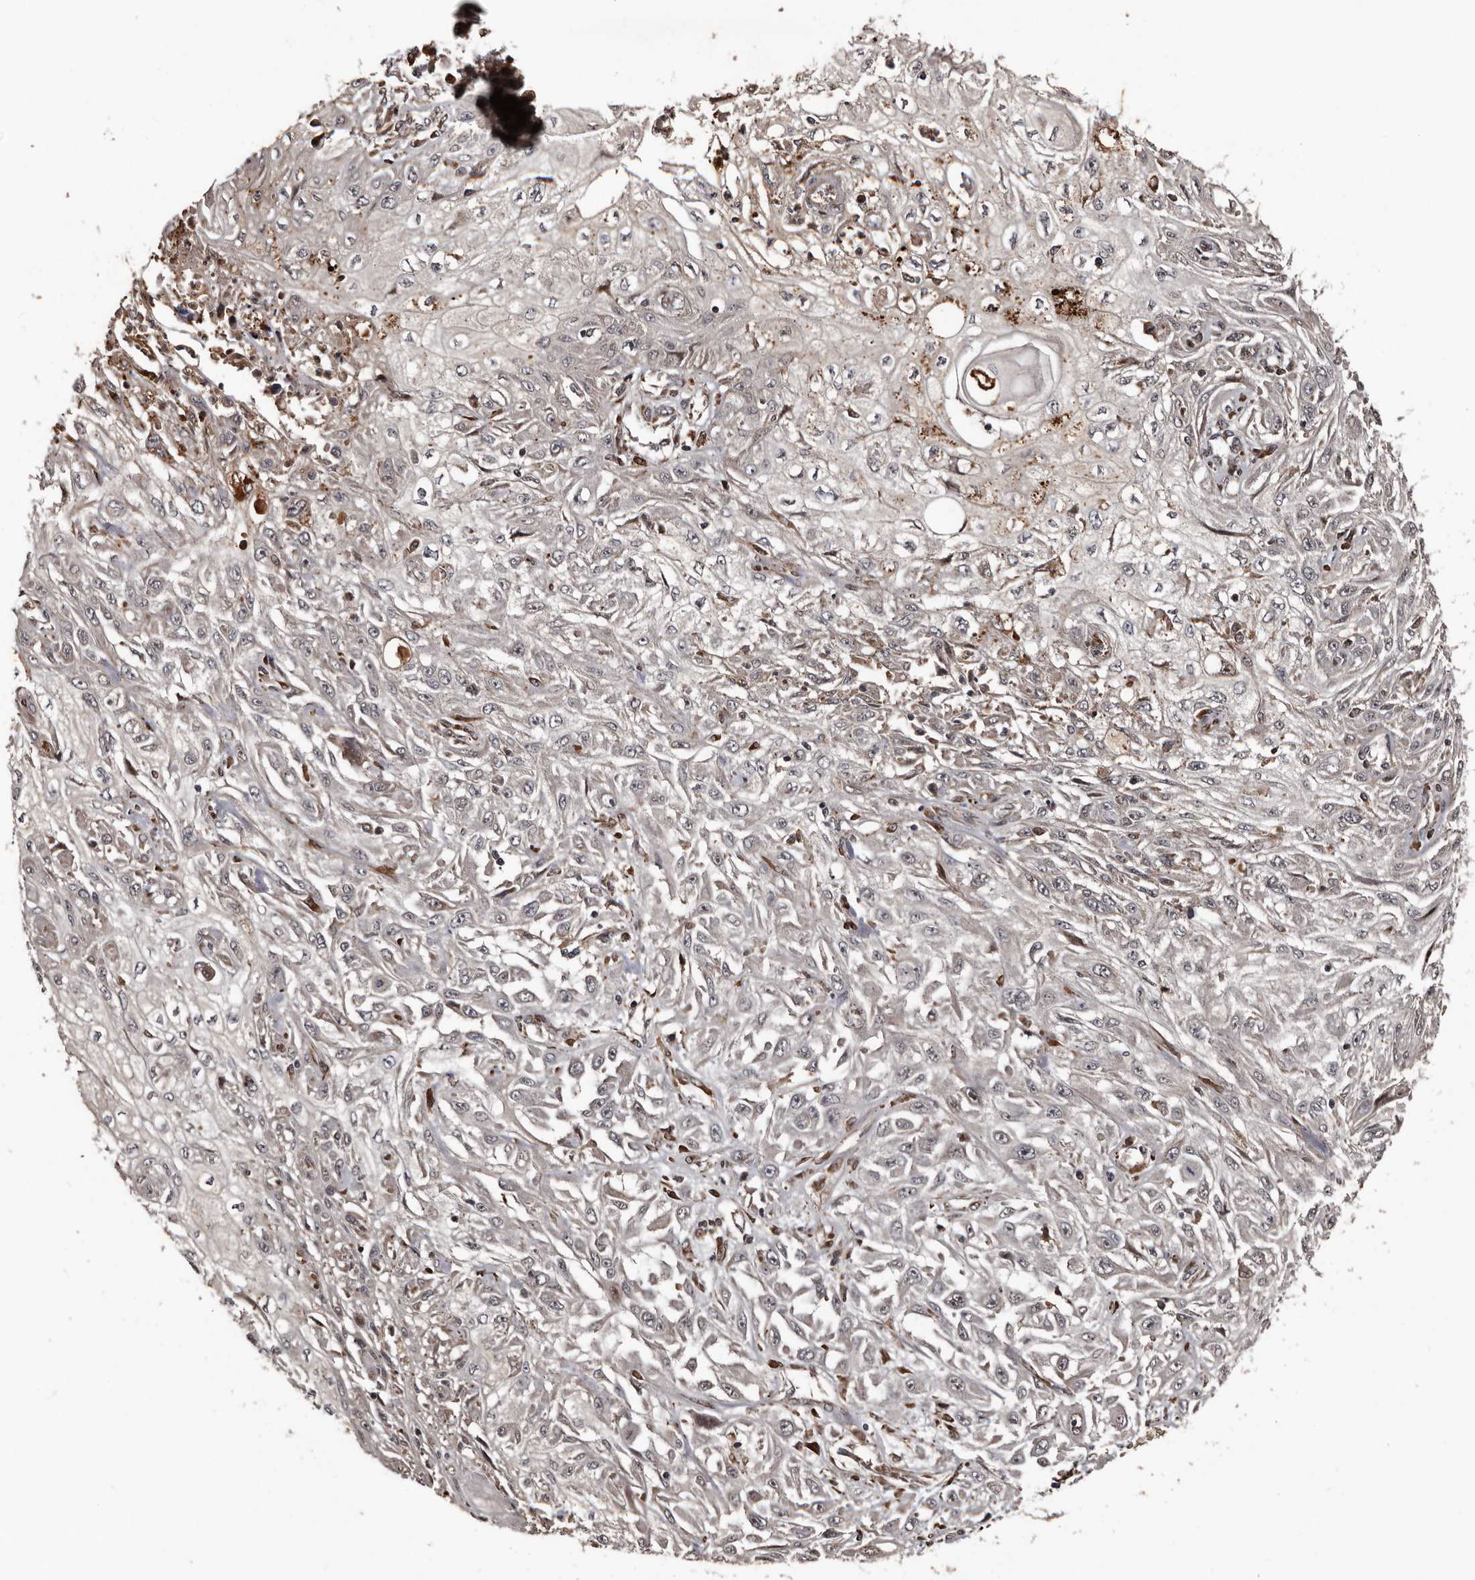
{"staining": {"intensity": "negative", "quantity": "none", "location": "none"}, "tissue": "skin cancer", "cell_type": "Tumor cells", "image_type": "cancer", "snomed": [{"axis": "morphology", "description": "Squamous cell carcinoma, NOS"}, {"axis": "morphology", "description": "Squamous cell carcinoma, metastatic, NOS"}, {"axis": "topography", "description": "Skin"}, {"axis": "topography", "description": "Lymph node"}], "caption": "This is an immunohistochemistry (IHC) image of skin cancer. There is no staining in tumor cells.", "gene": "SERTAD4", "patient": {"sex": "male", "age": 75}}